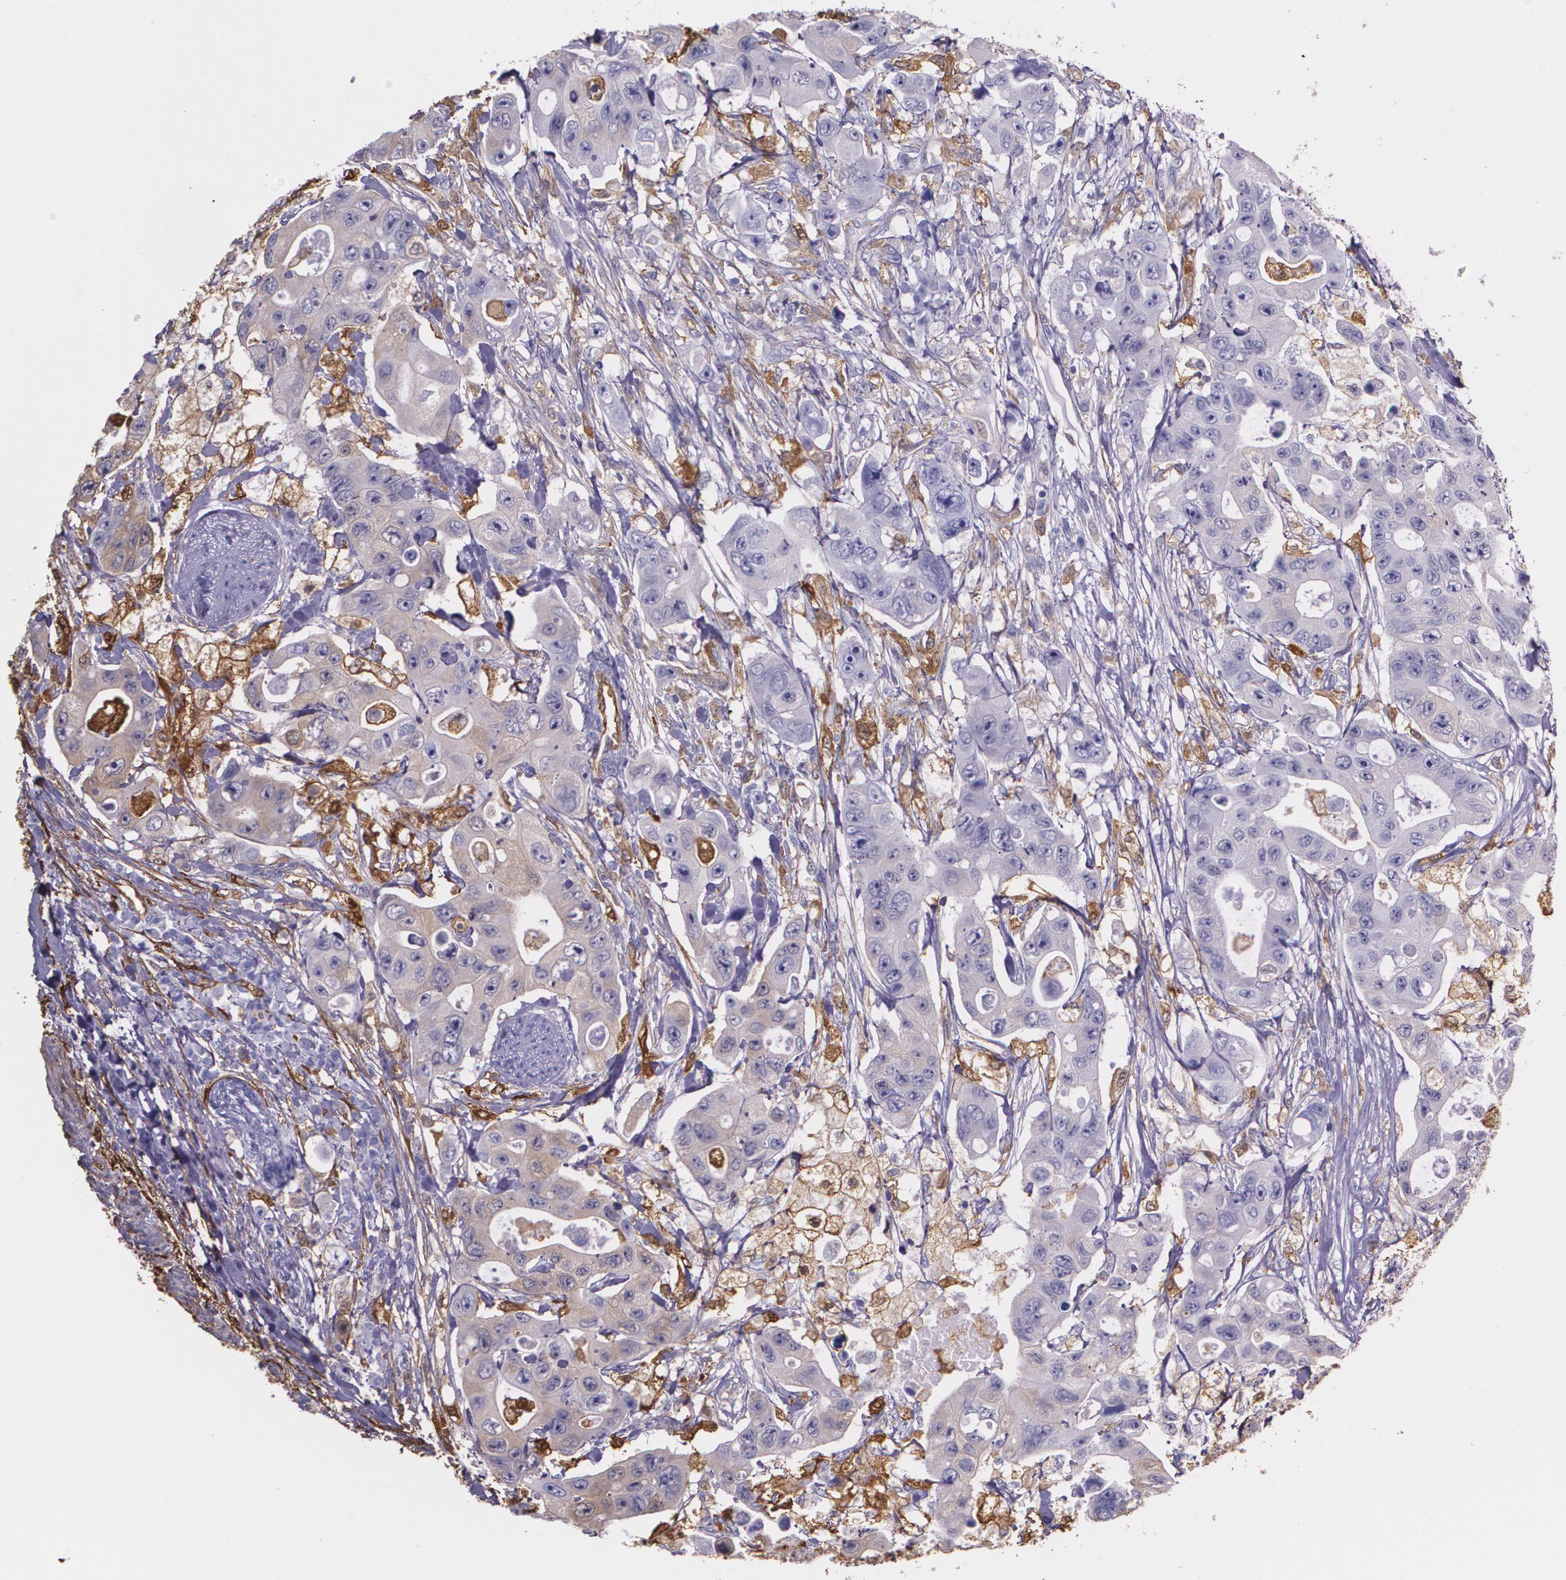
{"staining": {"intensity": "negative", "quantity": "none", "location": "none"}, "tissue": "colorectal cancer", "cell_type": "Tumor cells", "image_type": "cancer", "snomed": [{"axis": "morphology", "description": "Adenocarcinoma, NOS"}, {"axis": "topography", "description": "Colon"}], "caption": "Human colorectal adenocarcinoma stained for a protein using immunohistochemistry (IHC) displays no expression in tumor cells.", "gene": "MMP2", "patient": {"sex": "female", "age": 46}}